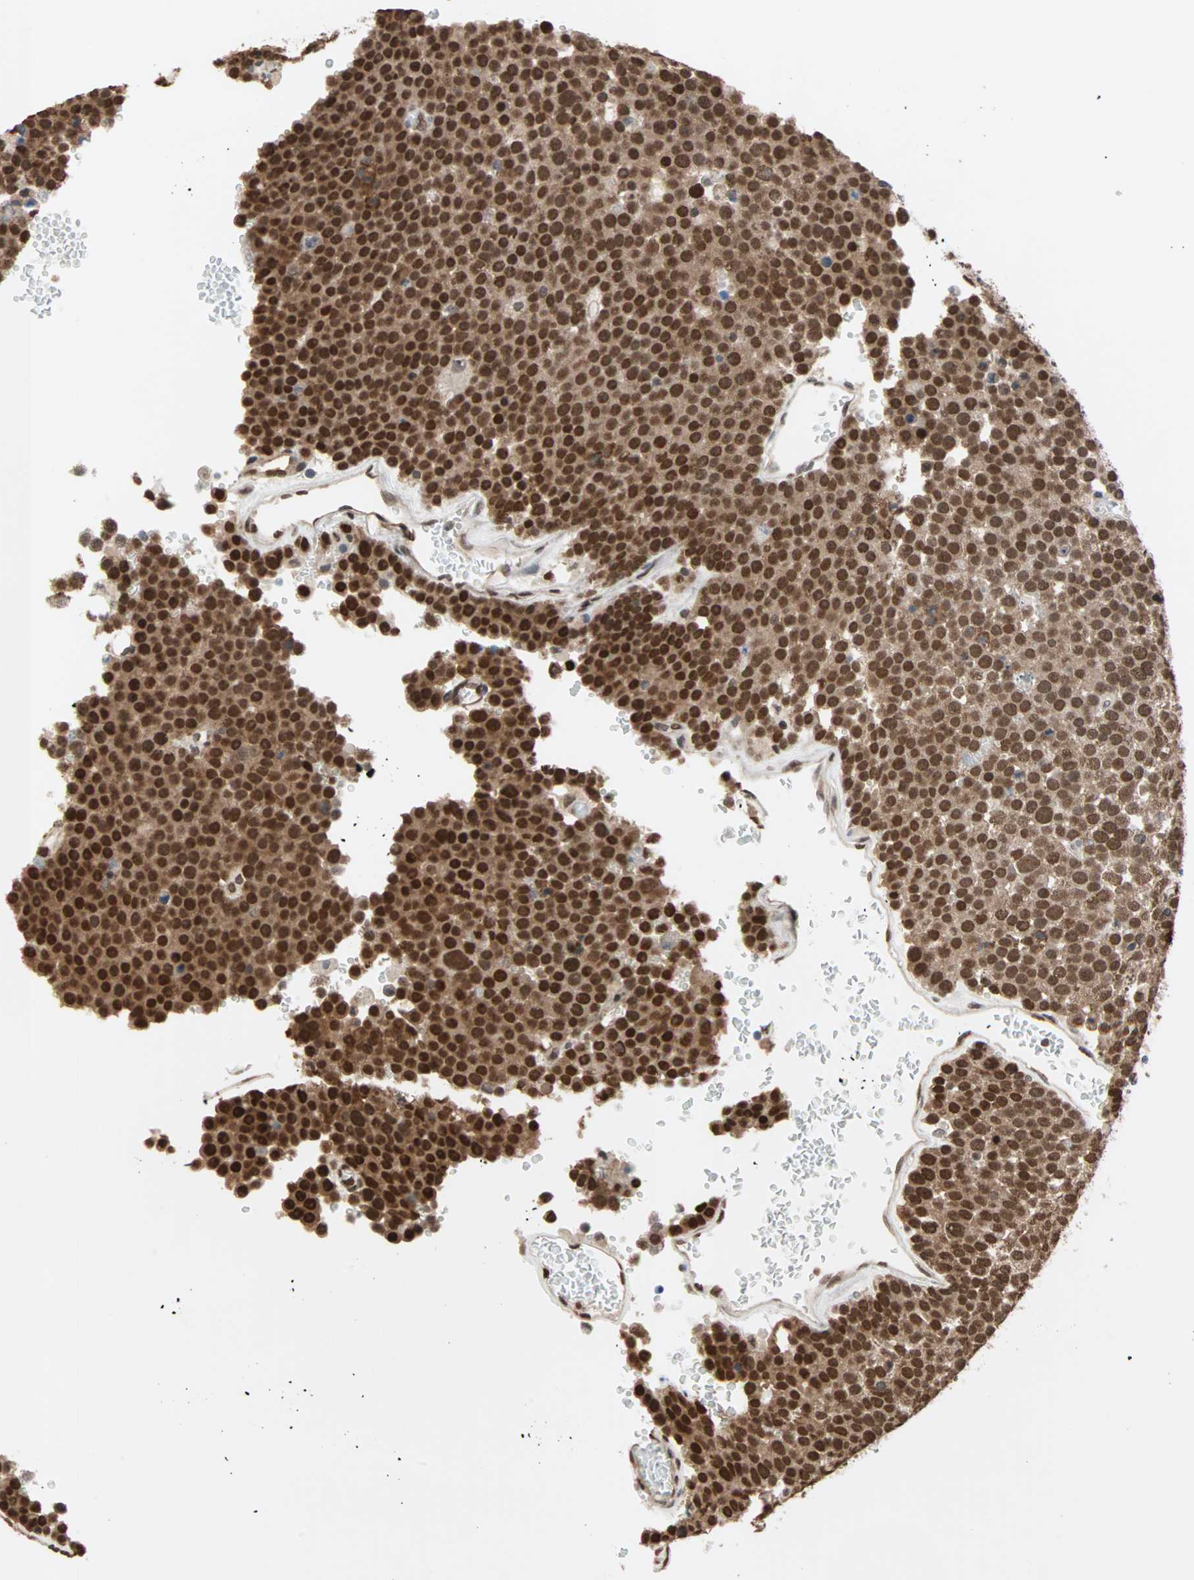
{"staining": {"intensity": "strong", "quantity": ">75%", "location": "nuclear"}, "tissue": "testis cancer", "cell_type": "Tumor cells", "image_type": "cancer", "snomed": [{"axis": "morphology", "description": "Seminoma, NOS"}, {"axis": "topography", "description": "Testis"}], "caption": "A high amount of strong nuclear positivity is appreciated in about >75% of tumor cells in testis cancer (seminoma) tissue.", "gene": "DAZAP1", "patient": {"sex": "male", "age": 71}}